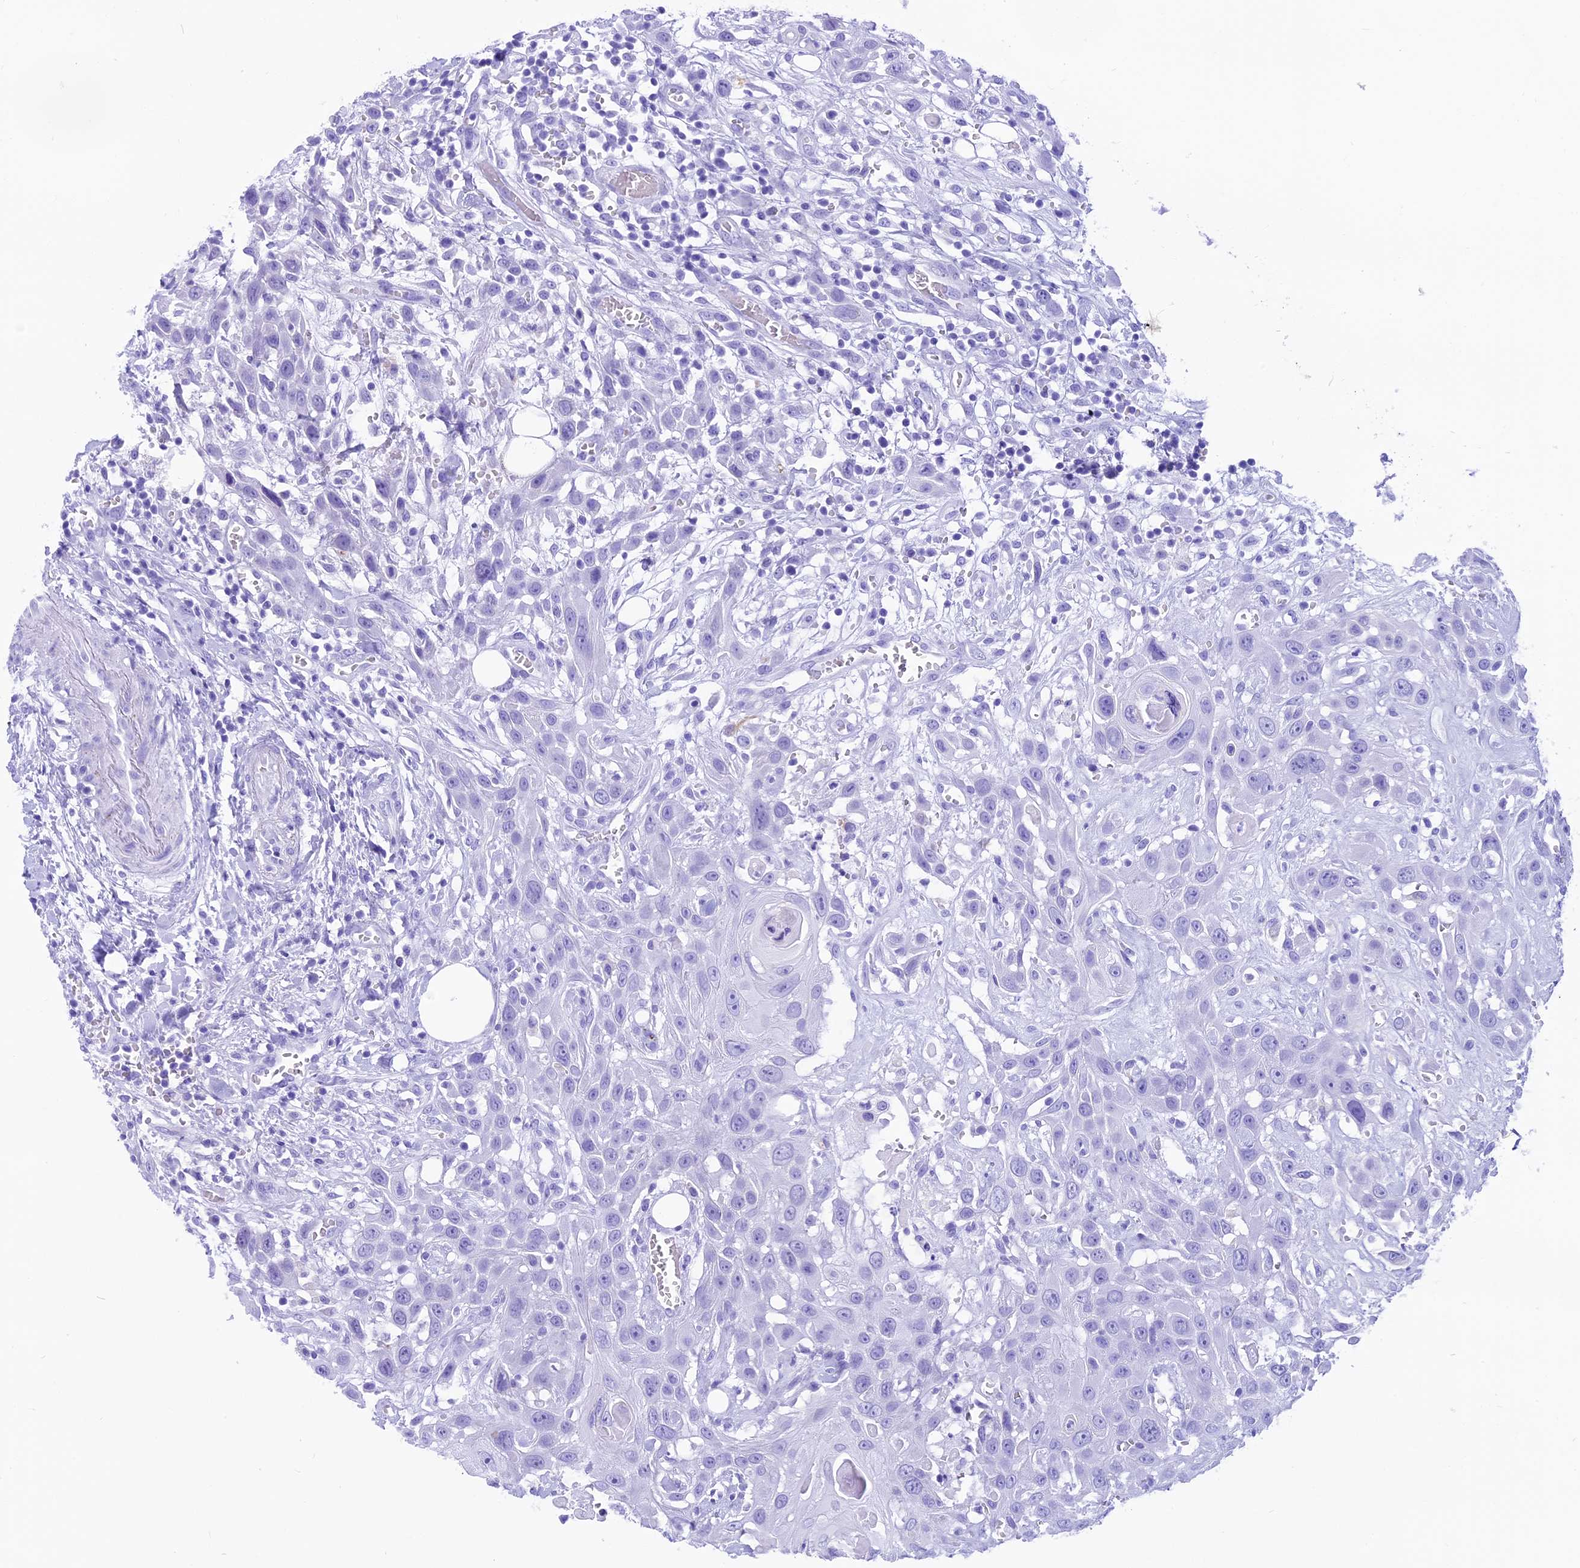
{"staining": {"intensity": "negative", "quantity": "none", "location": "none"}, "tissue": "head and neck cancer", "cell_type": "Tumor cells", "image_type": "cancer", "snomed": [{"axis": "morphology", "description": "Squamous cell carcinoma, NOS"}, {"axis": "topography", "description": "Head-Neck"}], "caption": "Protein analysis of head and neck cancer demonstrates no significant expression in tumor cells. (Immunohistochemistry (ihc), brightfield microscopy, high magnification).", "gene": "THRSP", "patient": {"sex": "male", "age": 81}}